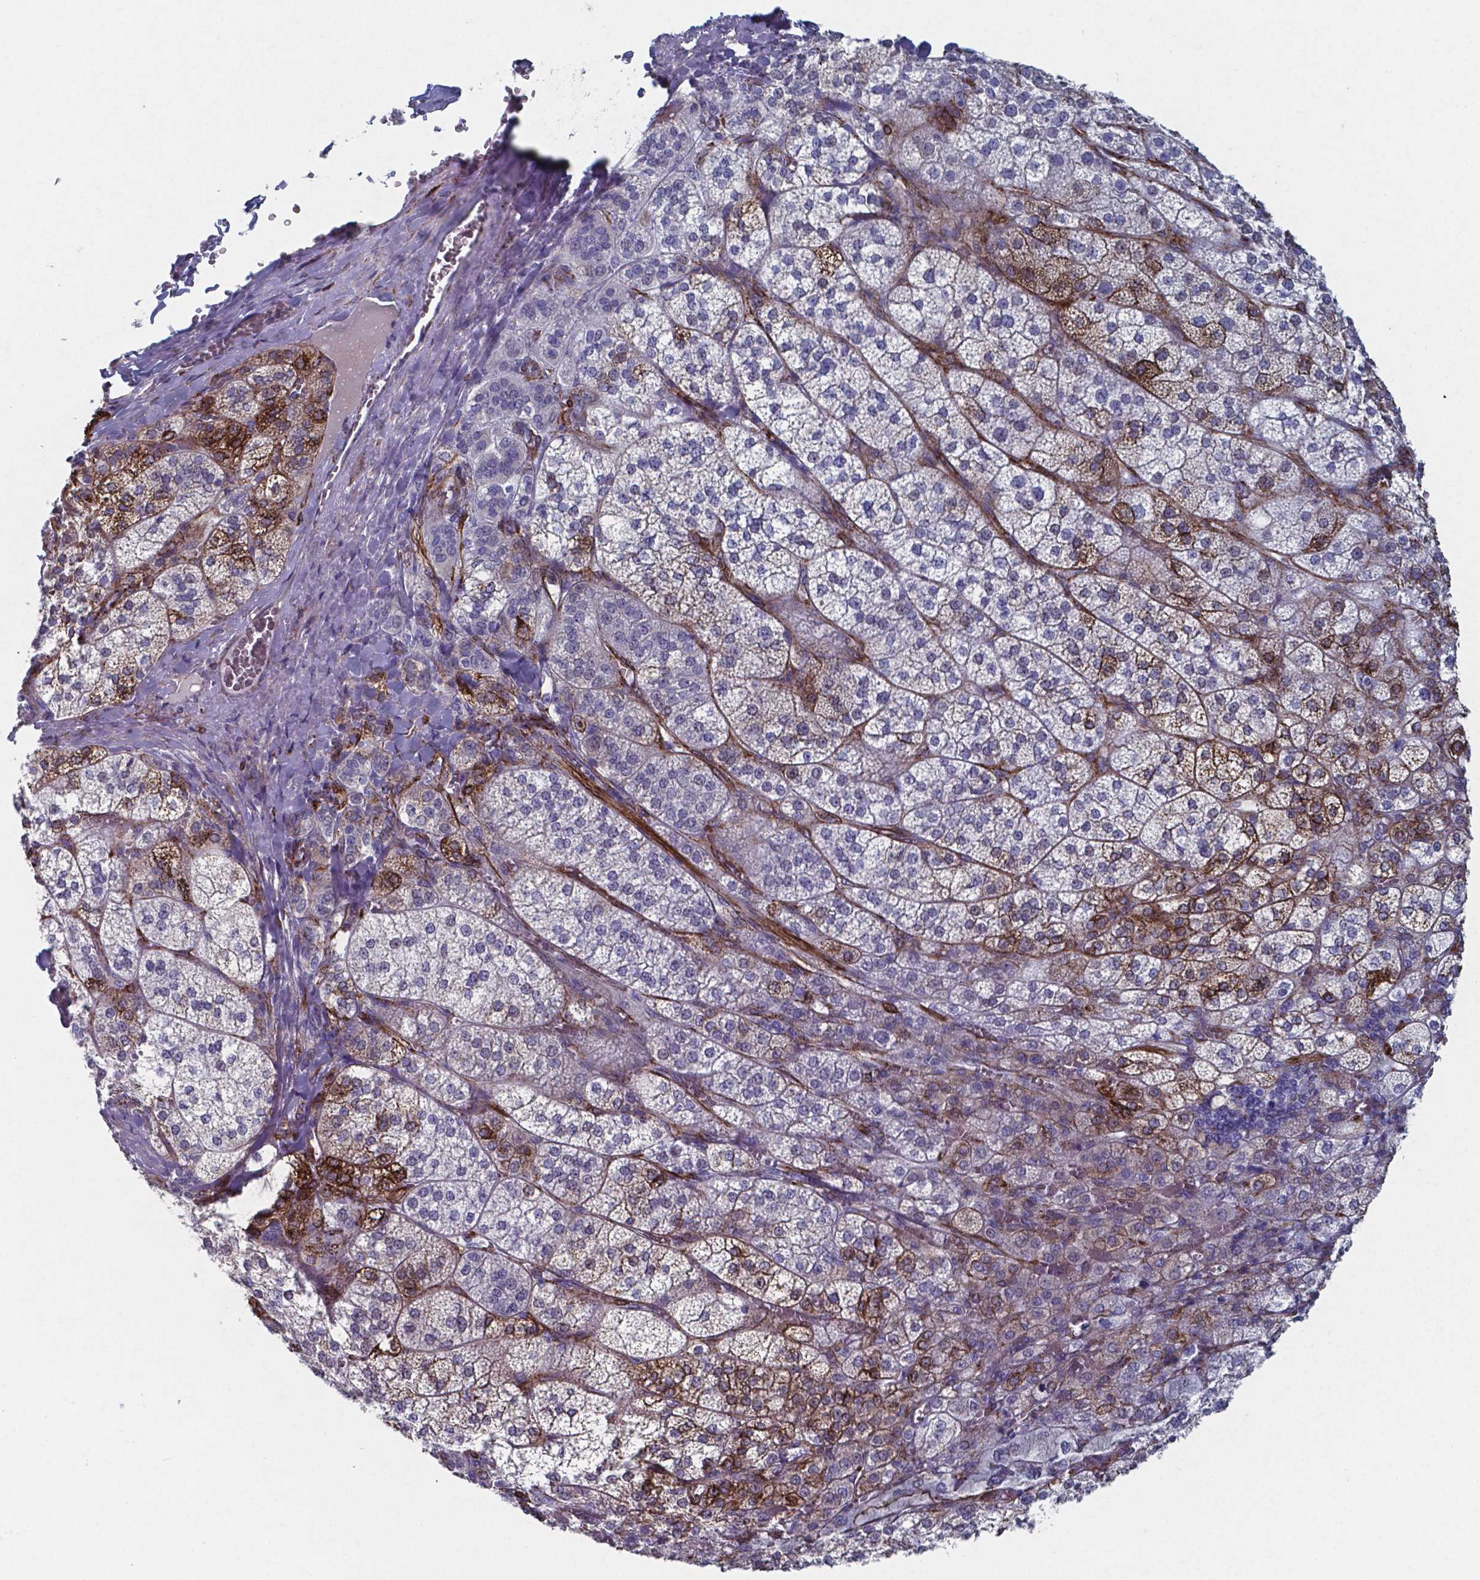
{"staining": {"intensity": "moderate", "quantity": "<25%", "location": "cytoplasmic/membranous"}, "tissue": "adrenal gland", "cell_type": "Glandular cells", "image_type": "normal", "snomed": [{"axis": "morphology", "description": "Normal tissue, NOS"}, {"axis": "topography", "description": "Adrenal gland"}], "caption": "Immunohistochemistry (IHC) of normal adrenal gland reveals low levels of moderate cytoplasmic/membranous expression in approximately <25% of glandular cells.", "gene": "PLA2R1", "patient": {"sex": "female", "age": 60}}